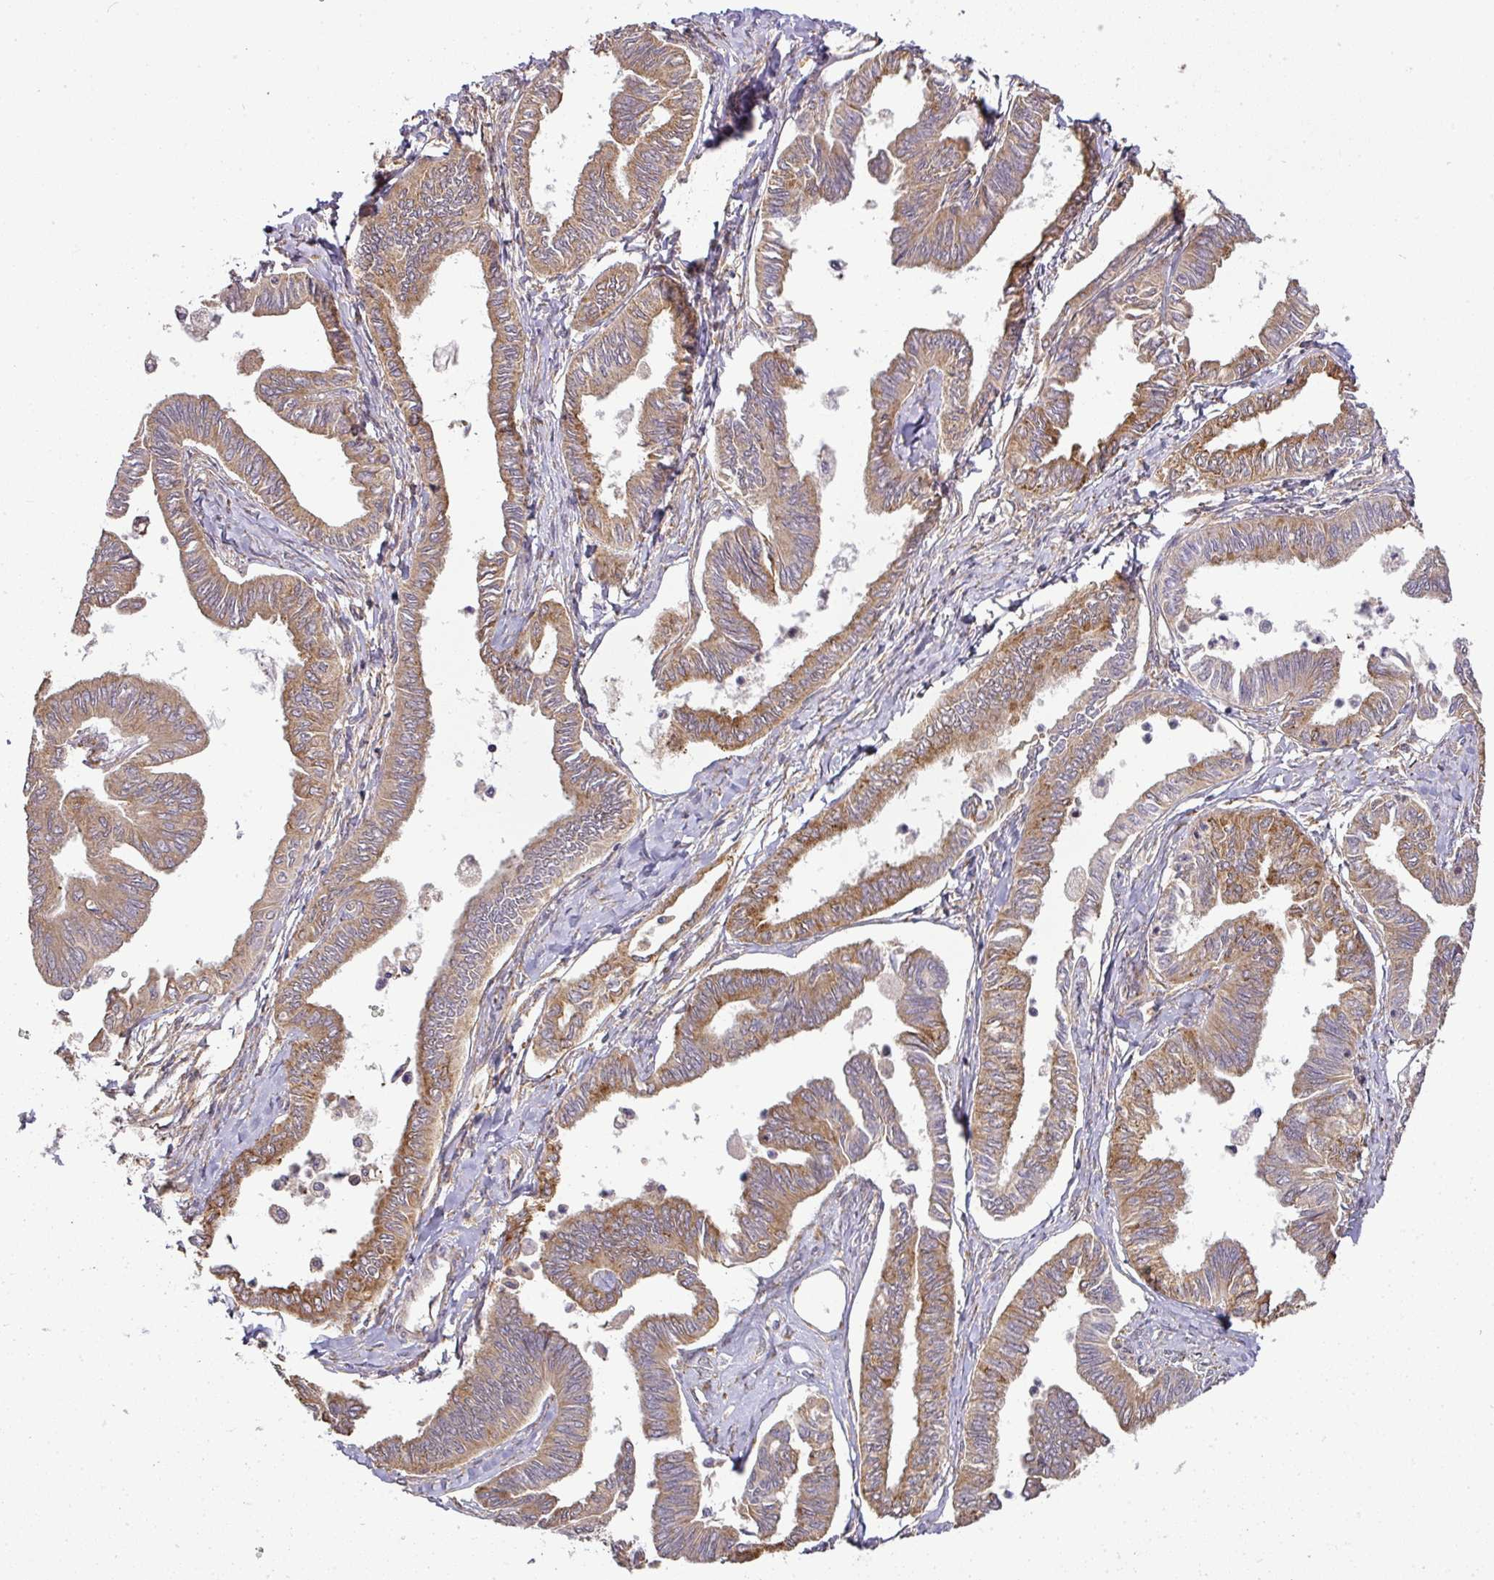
{"staining": {"intensity": "moderate", "quantity": ">75%", "location": "cytoplasmic/membranous"}, "tissue": "ovarian cancer", "cell_type": "Tumor cells", "image_type": "cancer", "snomed": [{"axis": "morphology", "description": "Carcinoma, endometroid"}, {"axis": "topography", "description": "Ovary"}], "caption": "Brown immunohistochemical staining in ovarian cancer displays moderate cytoplasmic/membranous expression in about >75% of tumor cells.", "gene": "GALP", "patient": {"sex": "female", "age": 70}}